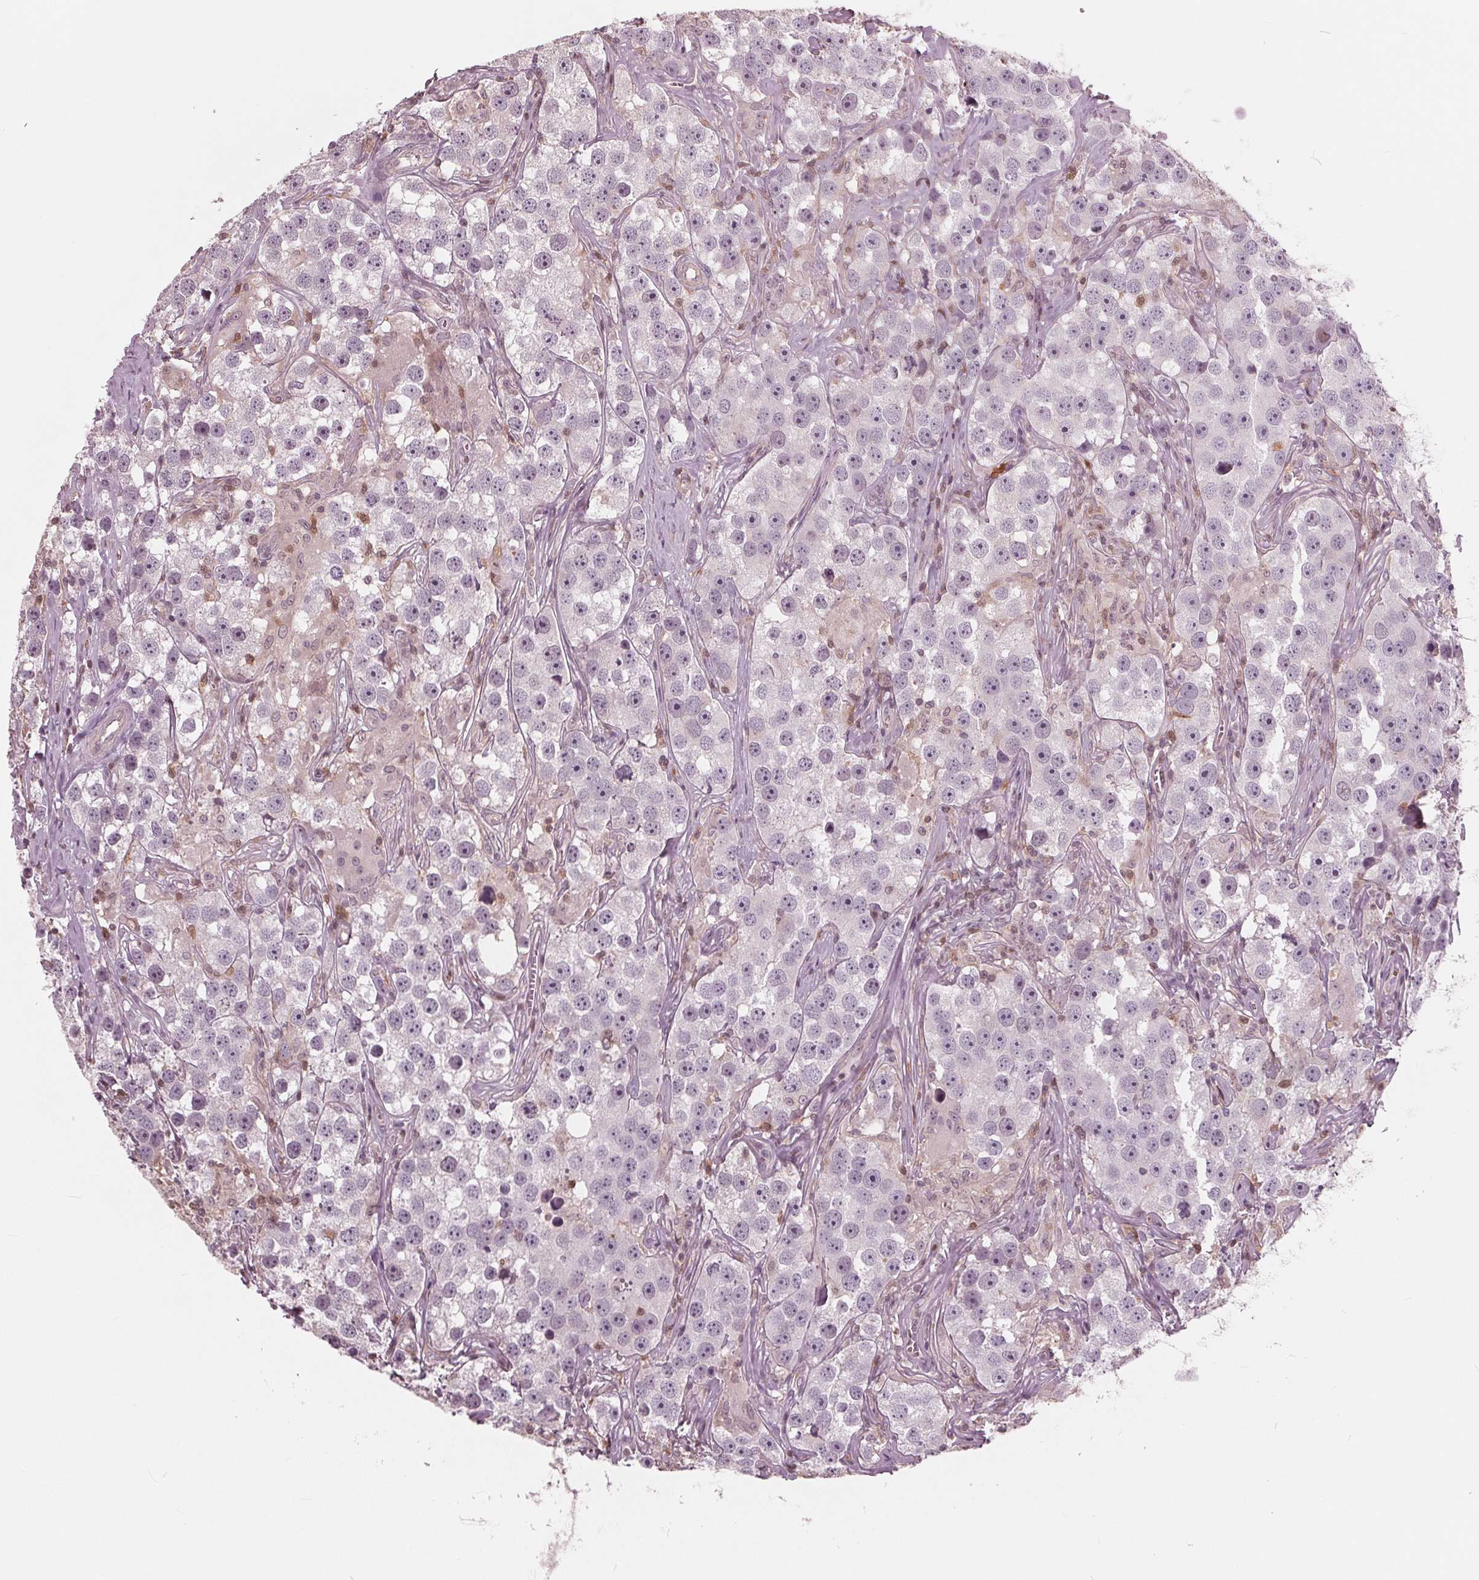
{"staining": {"intensity": "negative", "quantity": "none", "location": "none"}, "tissue": "testis cancer", "cell_type": "Tumor cells", "image_type": "cancer", "snomed": [{"axis": "morphology", "description": "Seminoma, NOS"}, {"axis": "topography", "description": "Testis"}], "caption": "DAB (3,3'-diaminobenzidine) immunohistochemical staining of human testis cancer displays no significant staining in tumor cells.", "gene": "ING3", "patient": {"sex": "male", "age": 49}}